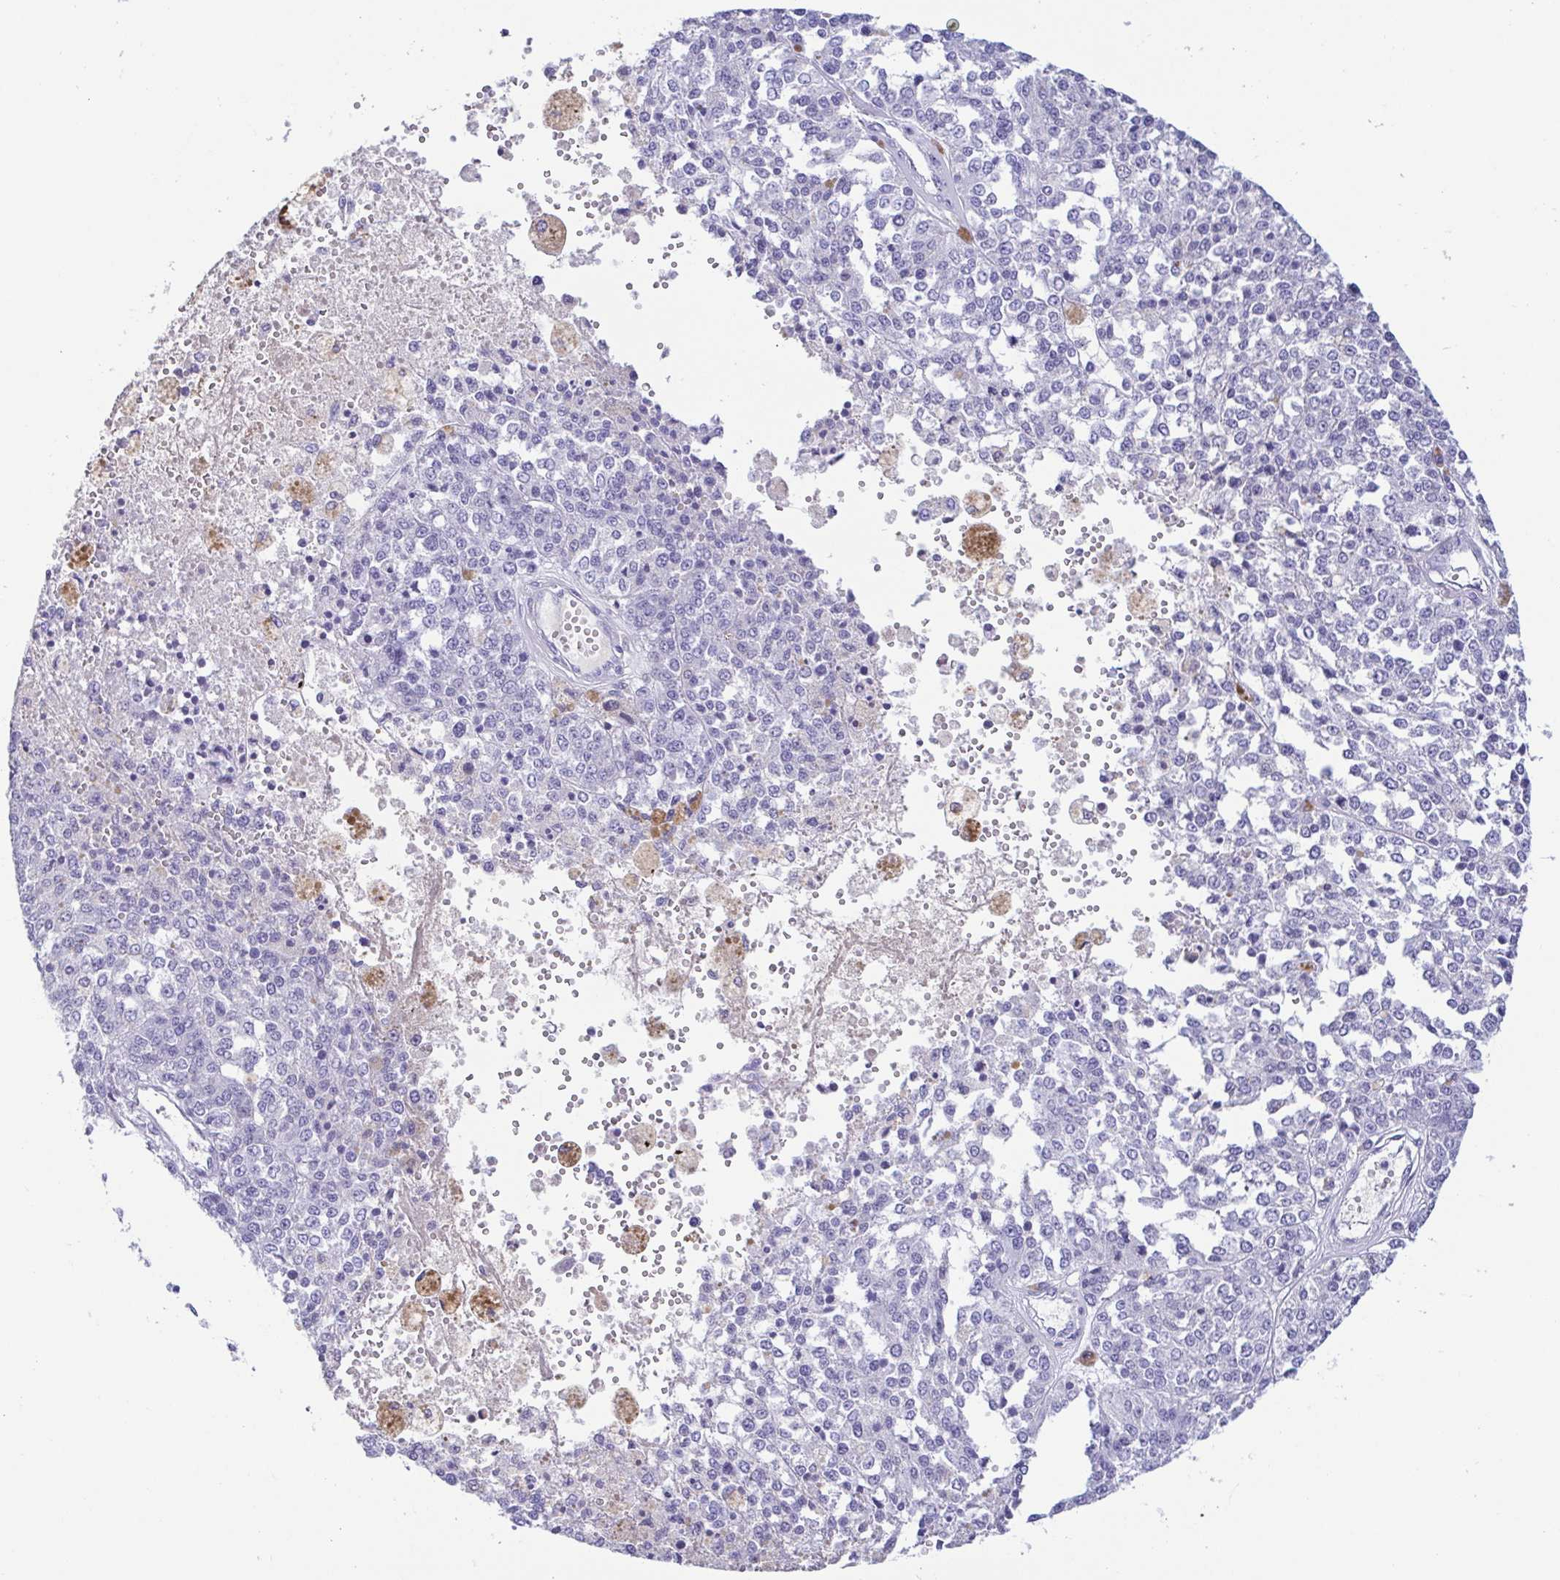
{"staining": {"intensity": "negative", "quantity": "none", "location": "none"}, "tissue": "melanoma", "cell_type": "Tumor cells", "image_type": "cancer", "snomed": [{"axis": "morphology", "description": "Malignant melanoma, Metastatic site"}, {"axis": "topography", "description": "Lymph node"}], "caption": "Malignant melanoma (metastatic site) was stained to show a protein in brown. There is no significant positivity in tumor cells.", "gene": "GKN1", "patient": {"sex": "female", "age": 64}}